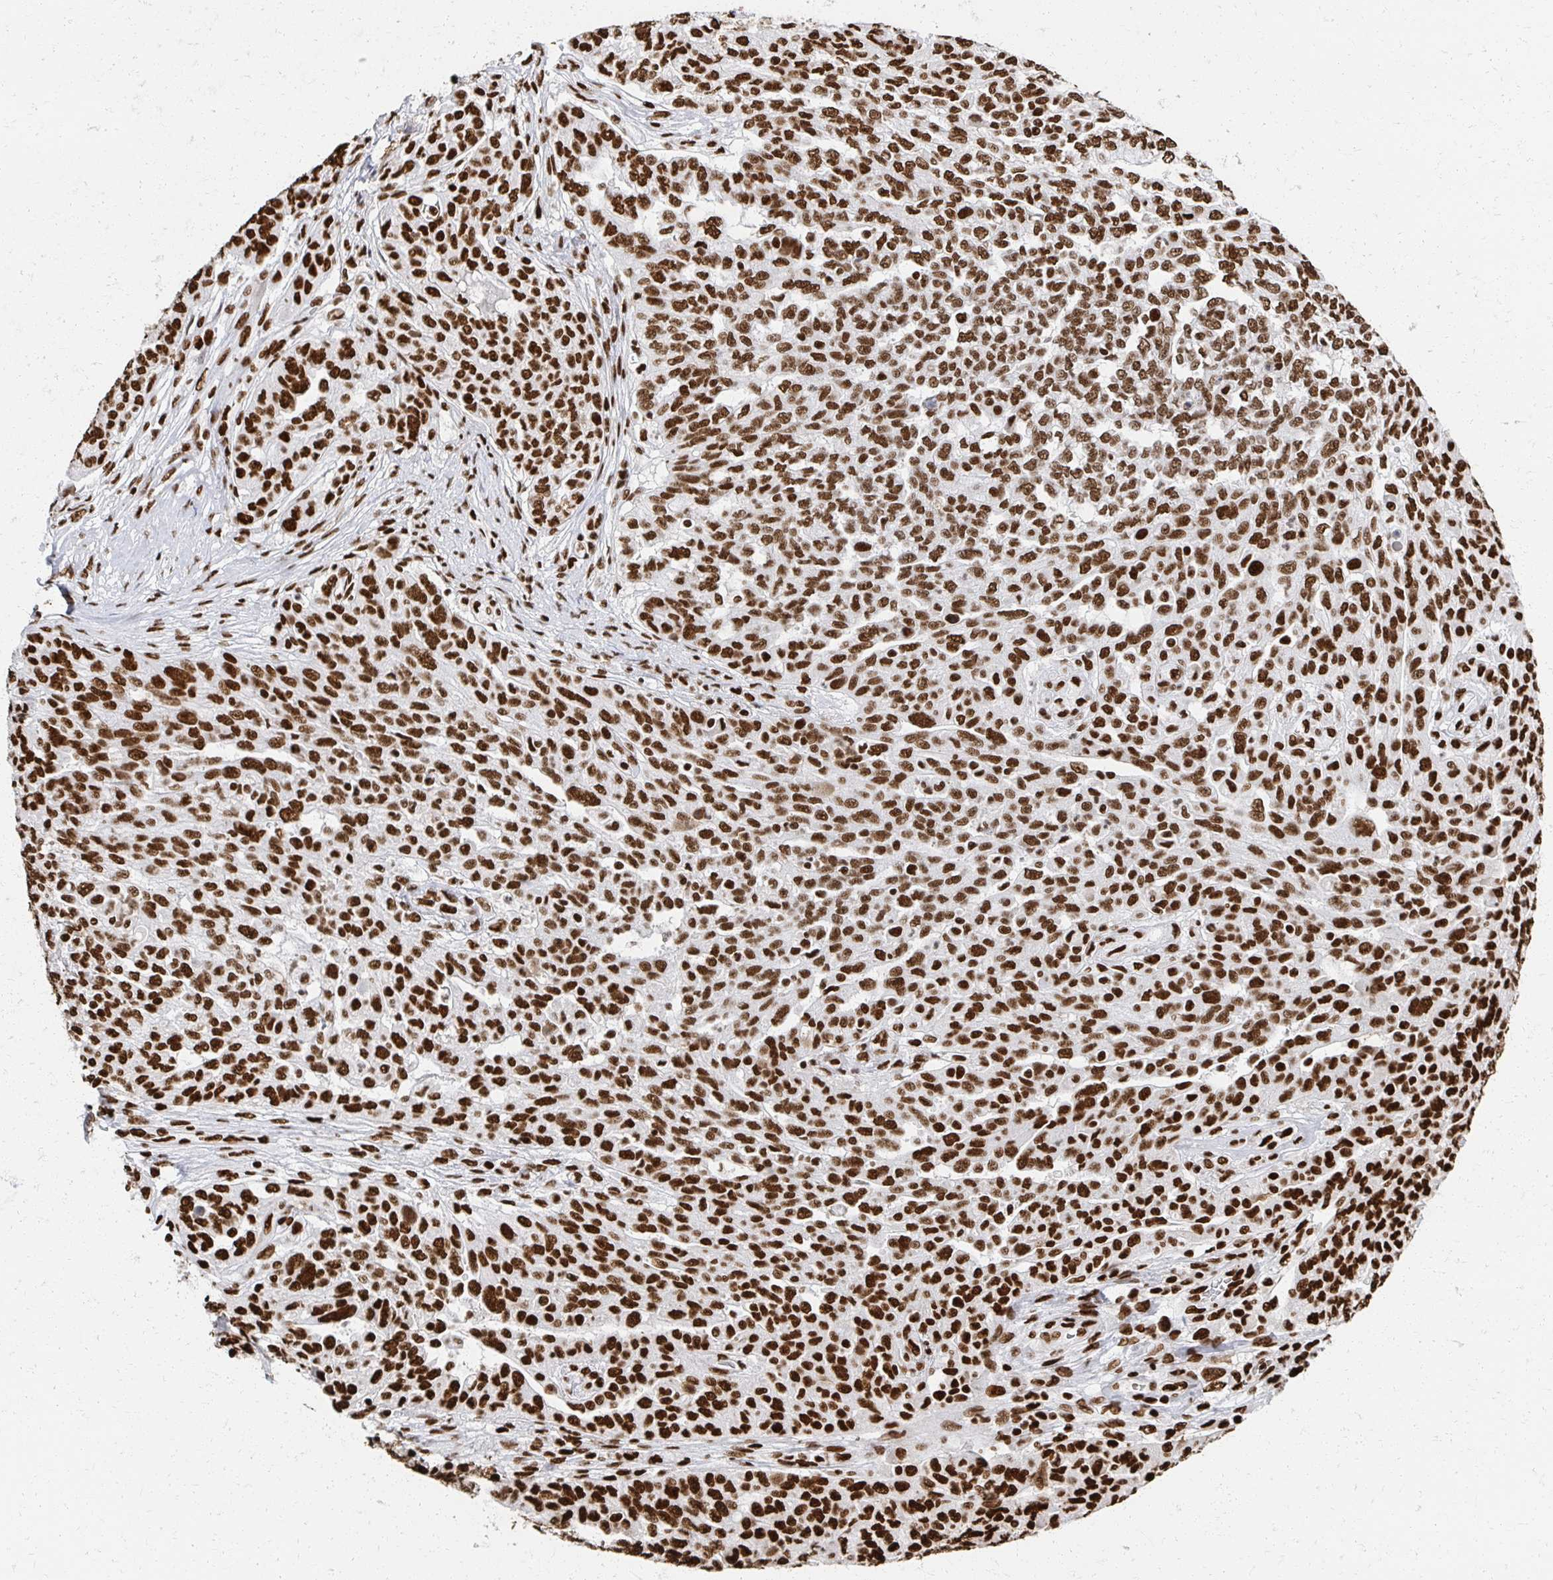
{"staining": {"intensity": "strong", "quantity": ">75%", "location": "nuclear"}, "tissue": "ovarian cancer", "cell_type": "Tumor cells", "image_type": "cancer", "snomed": [{"axis": "morphology", "description": "Cystadenocarcinoma, serous, NOS"}, {"axis": "topography", "description": "Ovary"}], "caption": "Strong nuclear positivity for a protein is seen in approximately >75% of tumor cells of ovarian serous cystadenocarcinoma using immunohistochemistry.", "gene": "RBBP7", "patient": {"sex": "female", "age": 67}}